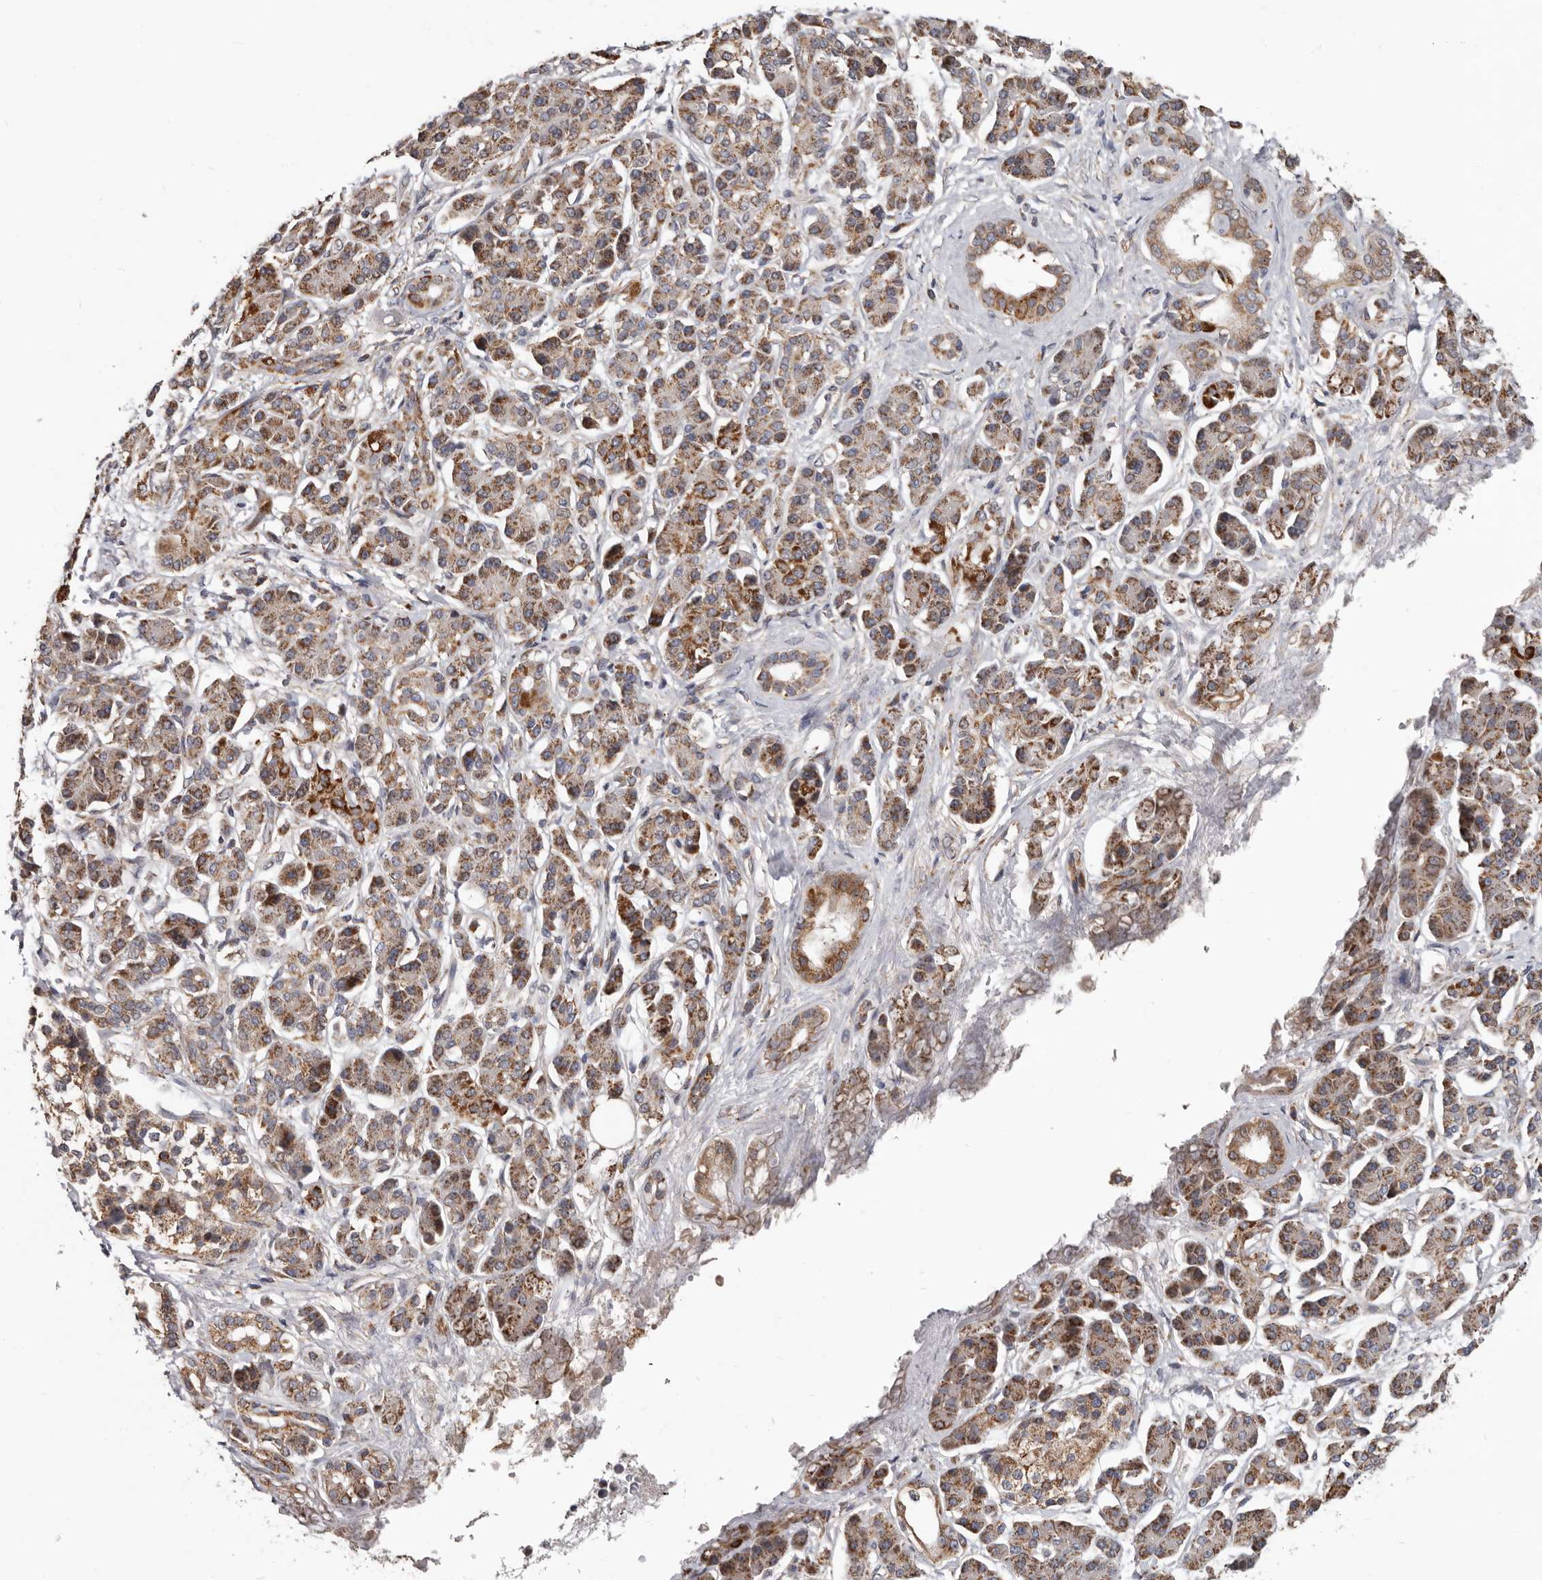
{"staining": {"intensity": "moderate", "quantity": ">75%", "location": "cytoplasmic/membranous"}, "tissue": "pancreatic cancer", "cell_type": "Tumor cells", "image_type": "cancer", "snomed": [{"axis": "morphology", "description": "Adenocarcinoma, NOS"}, {"axis": "topography", "description": "Pancreas"}], "caption": "Protein expression analysis of human adenocarcinoma (pancreatic) reveals moderate cytoplasmic/membranous positivity in about >75% of tumor cells.", "gene": "MRPL18", "patient": {"sex": "female", "age": 56}}